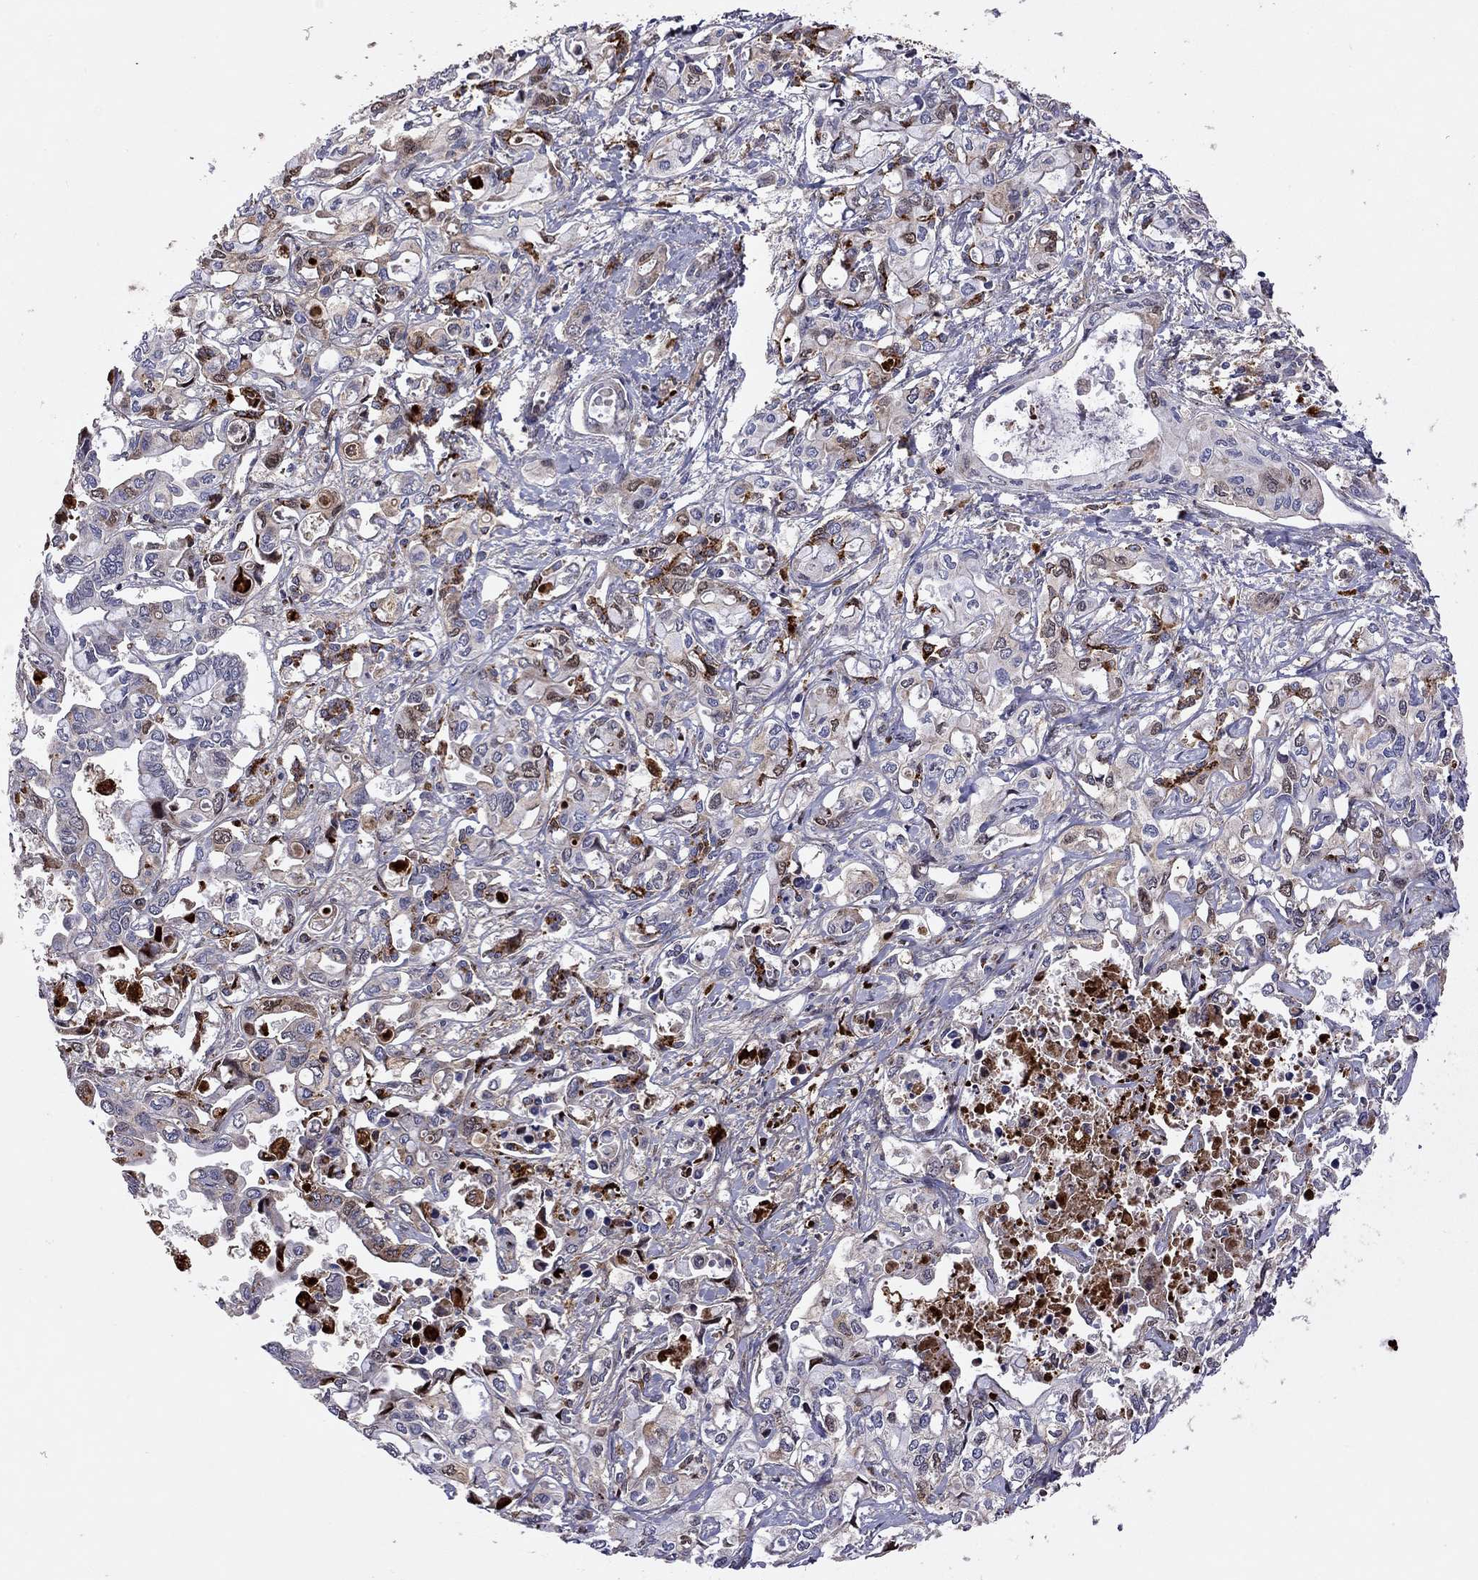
{"staining": {"intensity": "weak", "quantity": "<25%", "location": "cytoplasmic/membranous"}, "tissue": "liver cancer", "cell_type": "Tumor cells", "image_type": "cancer", "snomed": [{"axis": "morphology", "description": "Cholangiocarcinoma"}, {"axis": "topography", "description": "Liver"}], "caption": "DAB (3,3'-diaminobenzidine) immunohistochemical staining of human liver cancer (cholangiocarcinoma) displays no significant expression in tumor cells.", "gene": "SERPINA3", "patient": {"sex": "female", "age": 64}}